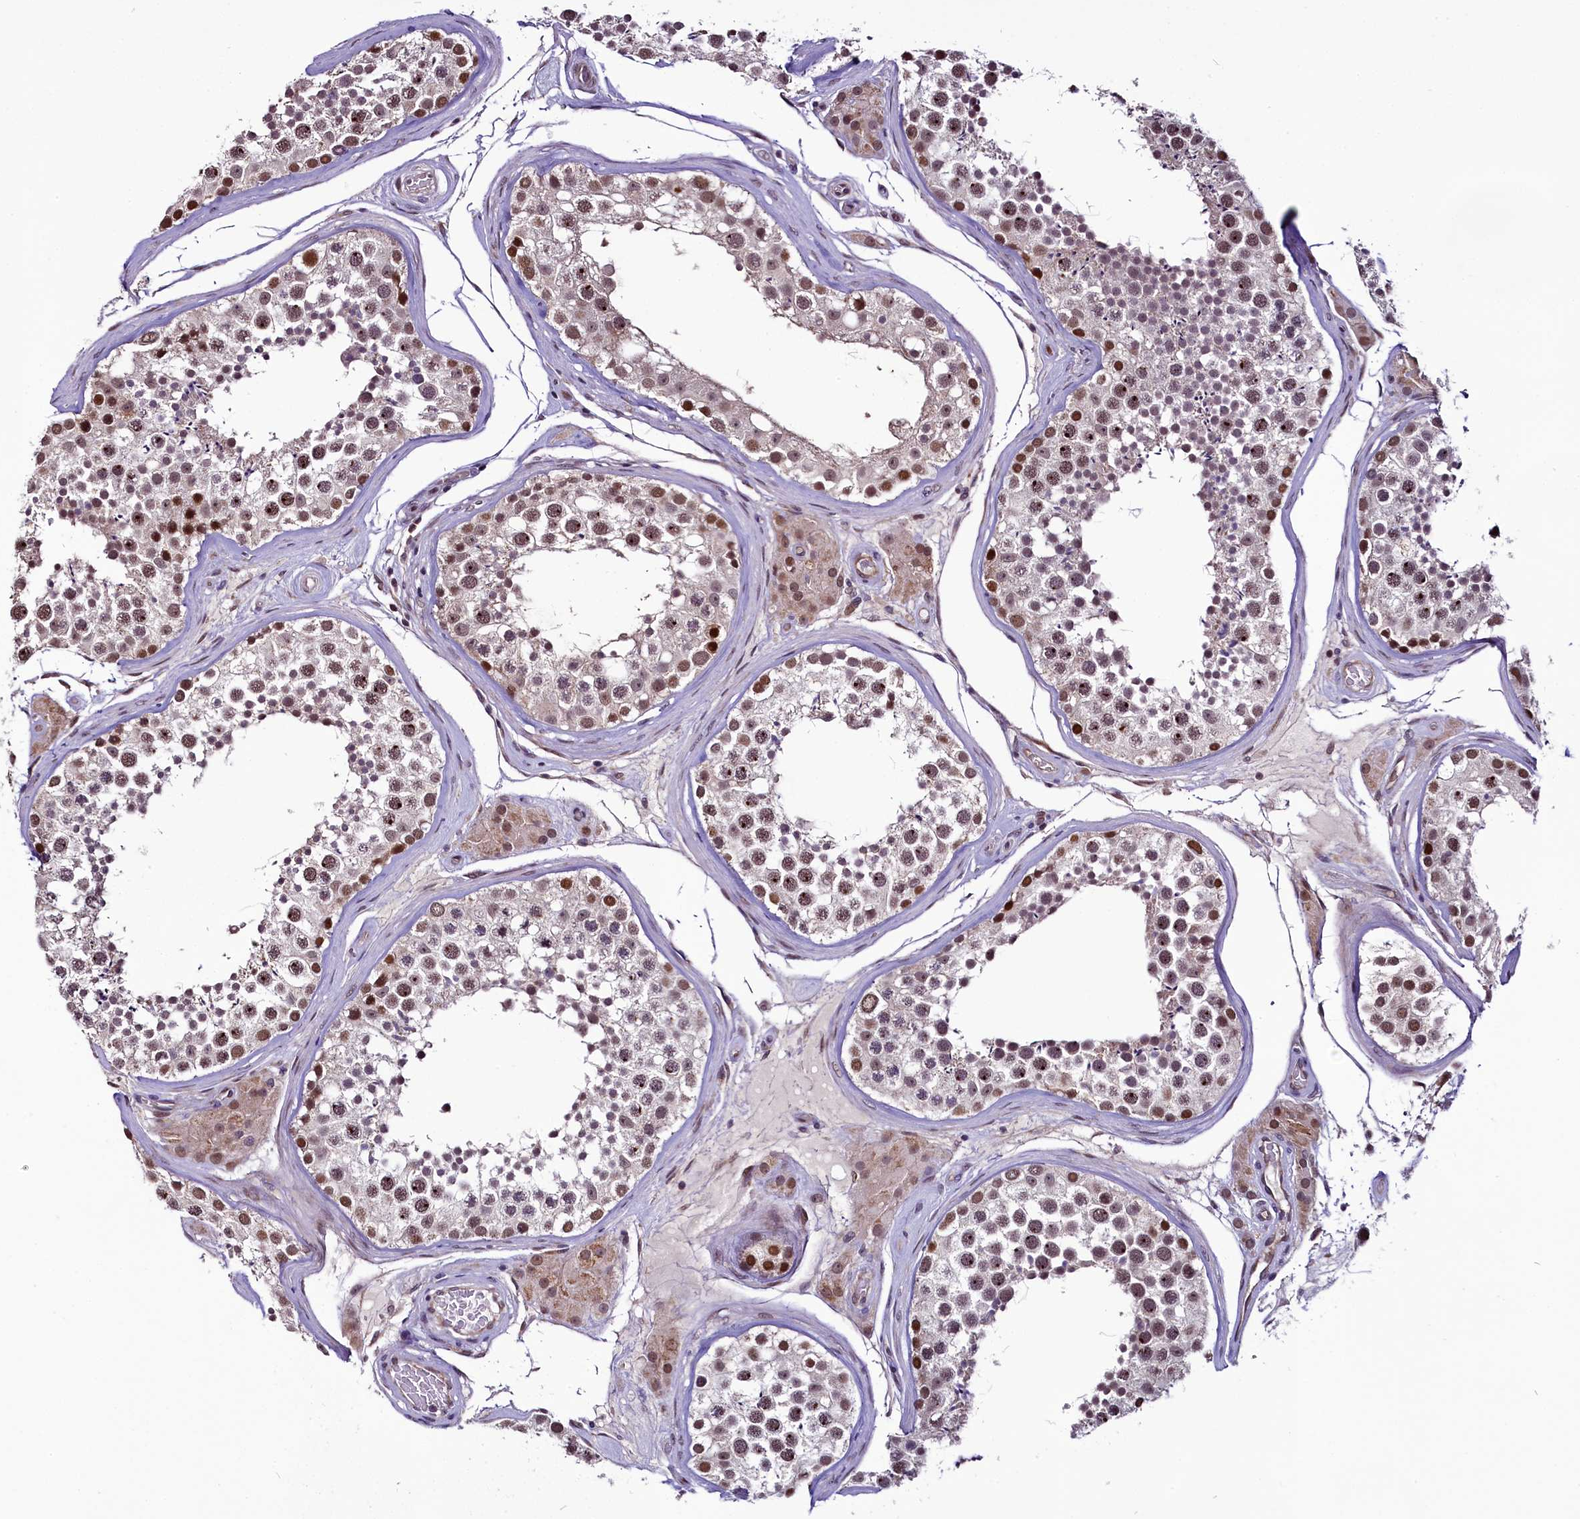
{"staining": {"intensity": "moderate", "quantity": "25%-75%", "location": "nuclear"}, "tissue": "testis", "cell_type": "Cells in seminiferous ducts", "image_type": "normal", "snomed": [{"axis": "morphology", "description": "Normal tissue, NOS"}, {"axis": "topography", "description": "Testis"}], "caption": "A high-resolution micrograph shows IHC staining of unremarkable testis, which shows moderate nuclear expression in about 25%-75% of cells in seminiferous ducts. Nuclei are stained in blue.", "gene": "RPUSD2", "patient": {"sex": "male", "age": 46}}